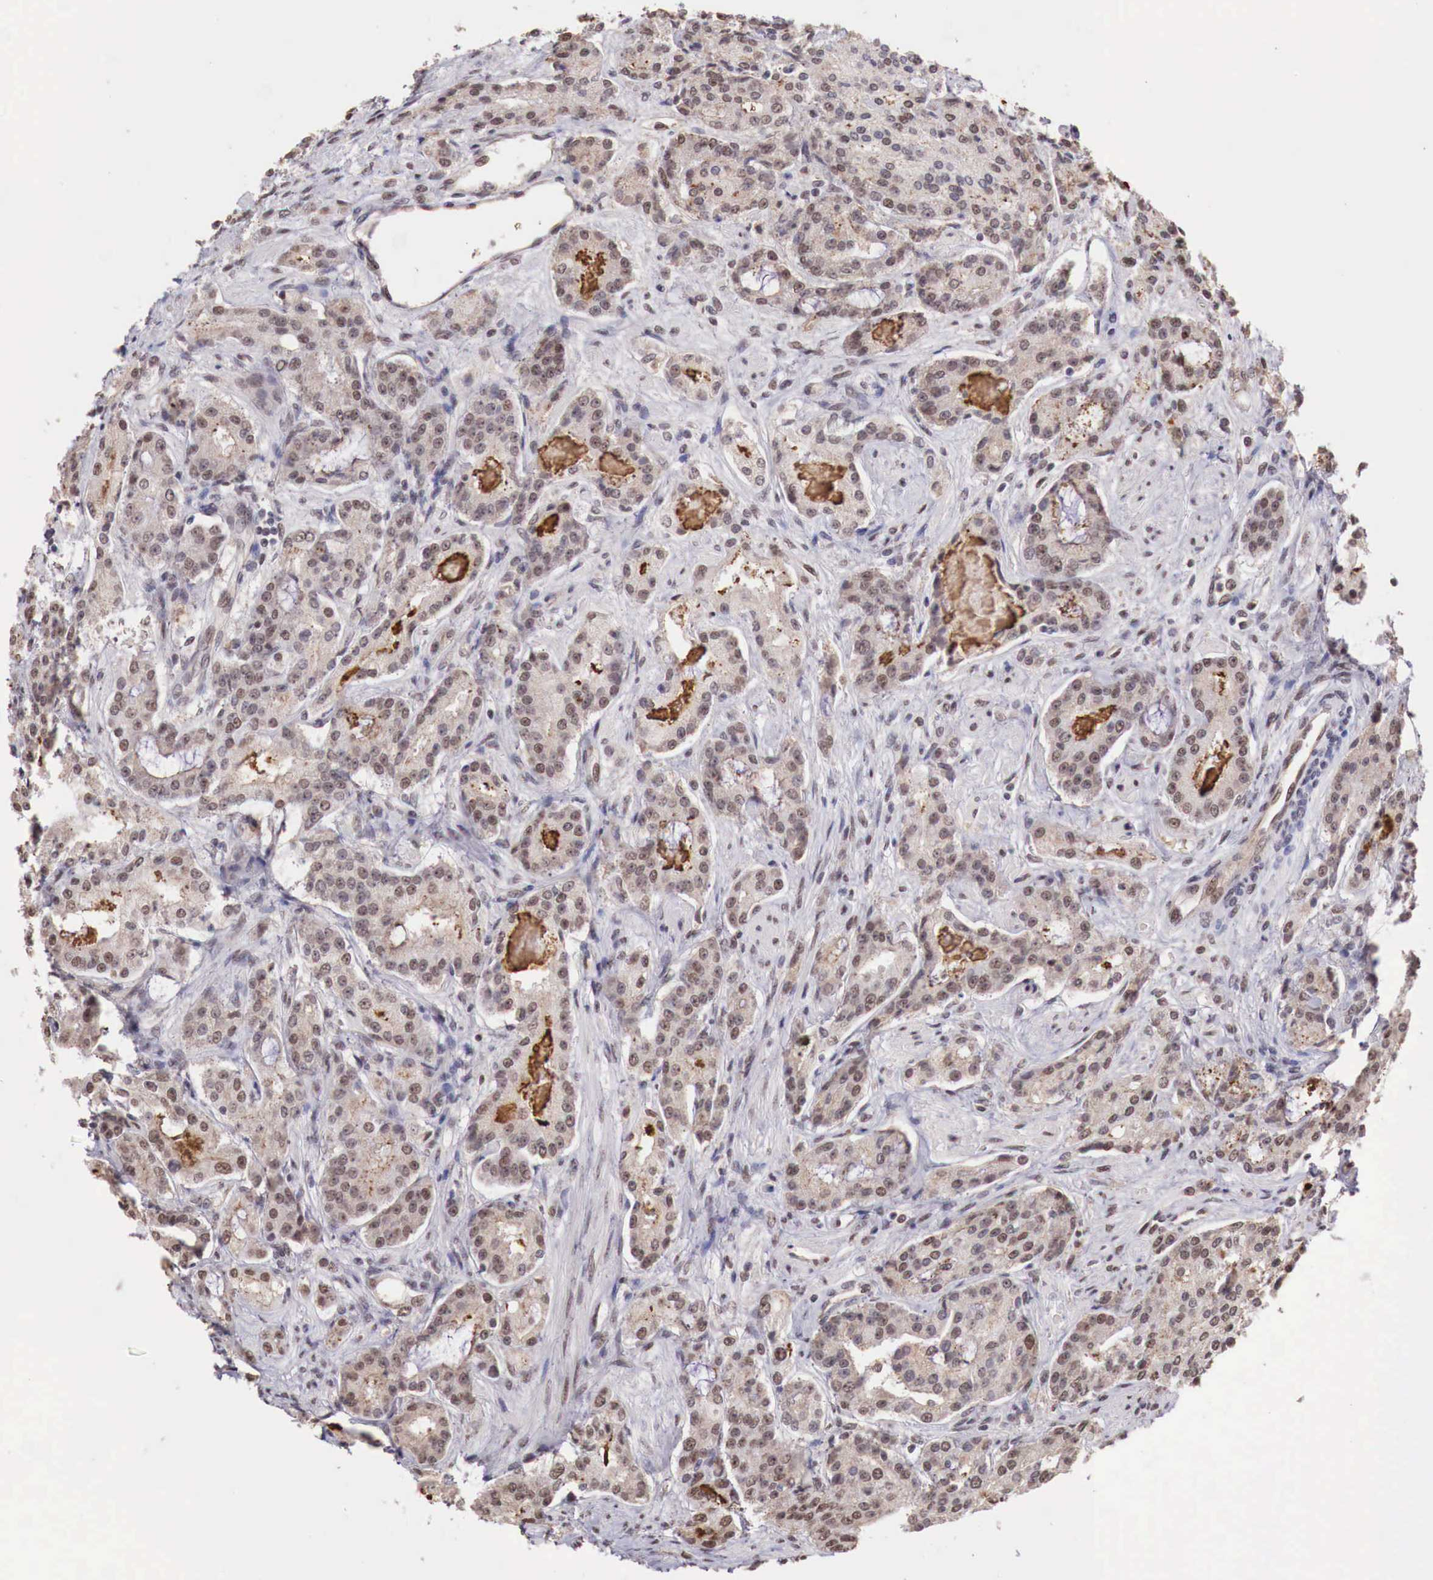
{"staining": {"intensity": "weak", "quantity": ">75%", "location": "cytoplasmic/membranous,nuclear"}, "tissue": "prostate cancer", "cell_type": "Tumor cells", "image_type": "cancer", "snomed": [{"axis": "morphology", "description": "Adenocarcinoma, Medium grade"}, {"axis": "topography", "description": "Prostate"}], "caption": "Tumor cells show low levels of weak cytoplasmic/membranous and nuclear staining in approximately >75% of cells in prostate cancer.", "gene": "FOXP2", "patient": {"sex": "male", "age": 72}}